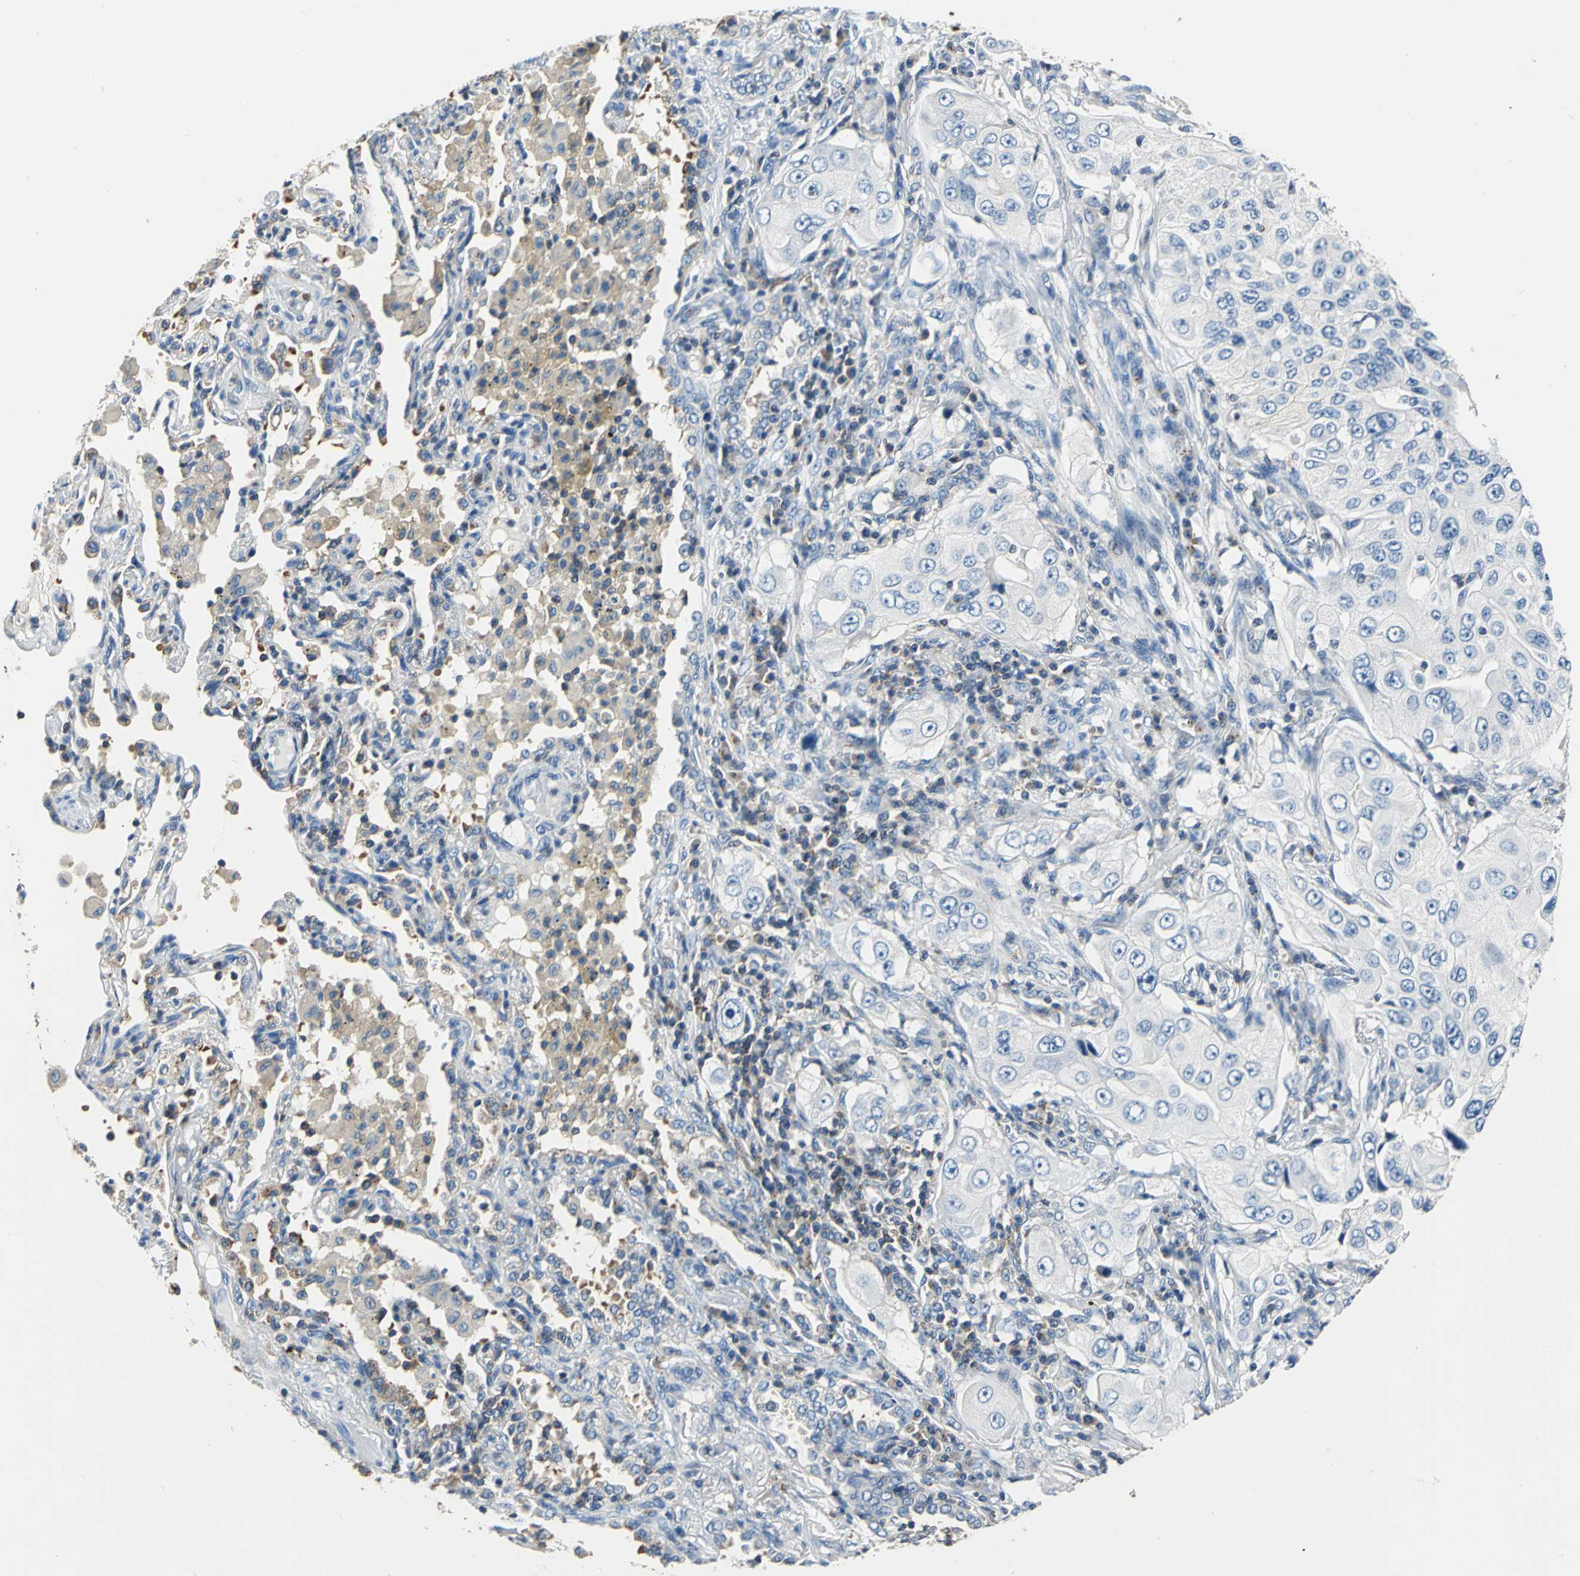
{"staining": {"intensity": "negative", "quantity": "none", "location": "none"}, "tissue": "lung cancer", "cell_type": "Tumor cells", "image_type": "cancer", "snomed": [{"axis": "morphology", "description": "Adenocarcinoma, NOS"}, {"axis": "topography", "description": "Lung"}], "caption": "Protein analysis of lung cancer reveals no significant staining in tumor cells.", "gene": "SEPTIN6", "patient": {"sex": "male", "age": 84}}